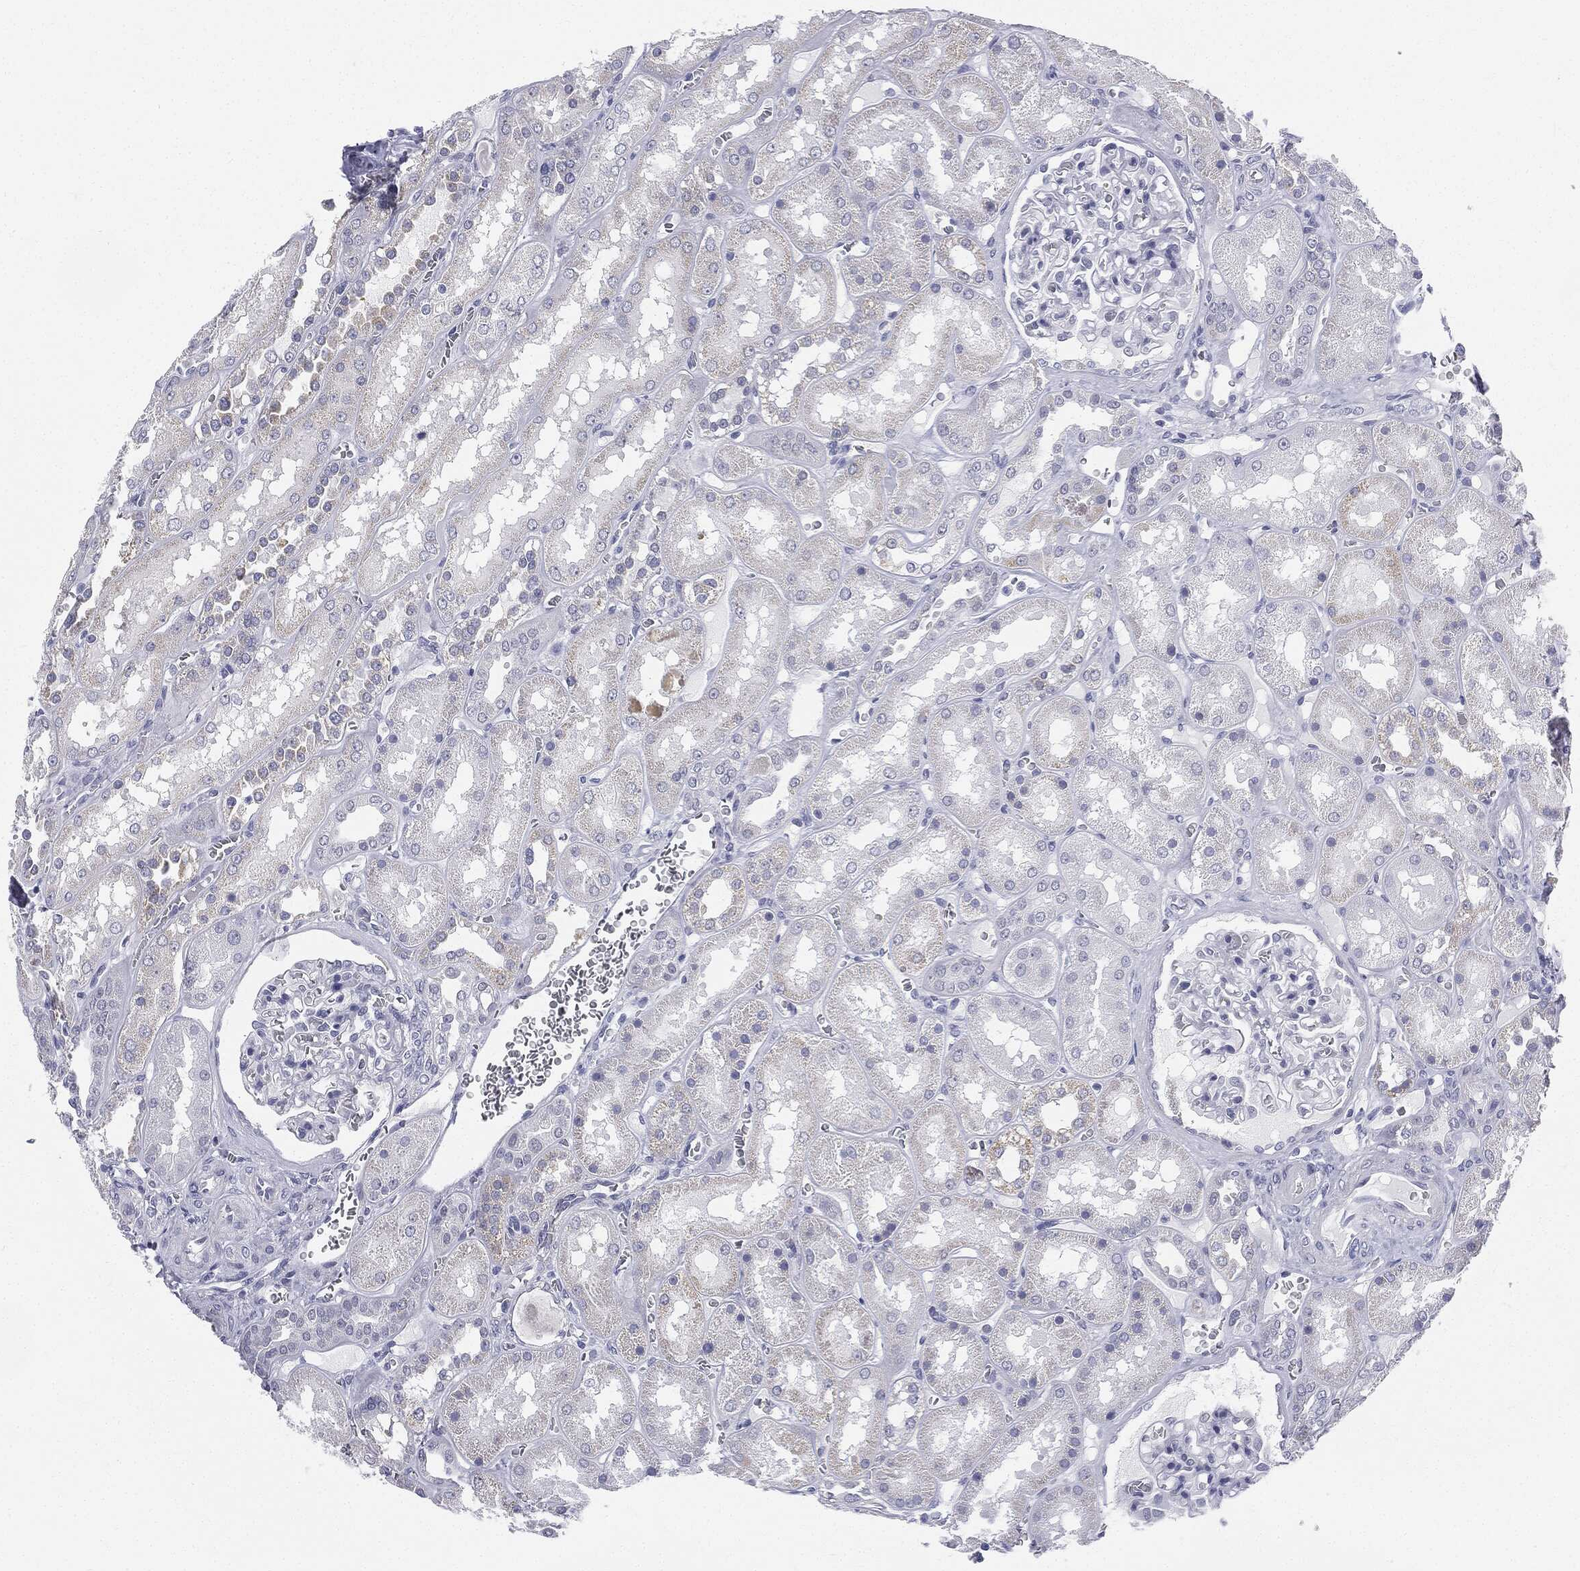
{"staining": {"intensity": "negative", "quantity": "none", "location": "none"}, "tissue": "kidney", "cell_type": "Cells in glomeruli", "image_type": "normal", "snomed": [{"axis": "morphology", "description": "Normal tissue, NOS"}, {"axis": "topography", "description": "Kidney"}], "caption": "Kidney was stained to show a protein in brown. There is no significant expression in cells in glomeruli. (DAB IHC, high magnification).", "gene": "MLLT10", "patient": {"sex": "male", "age": 73}}